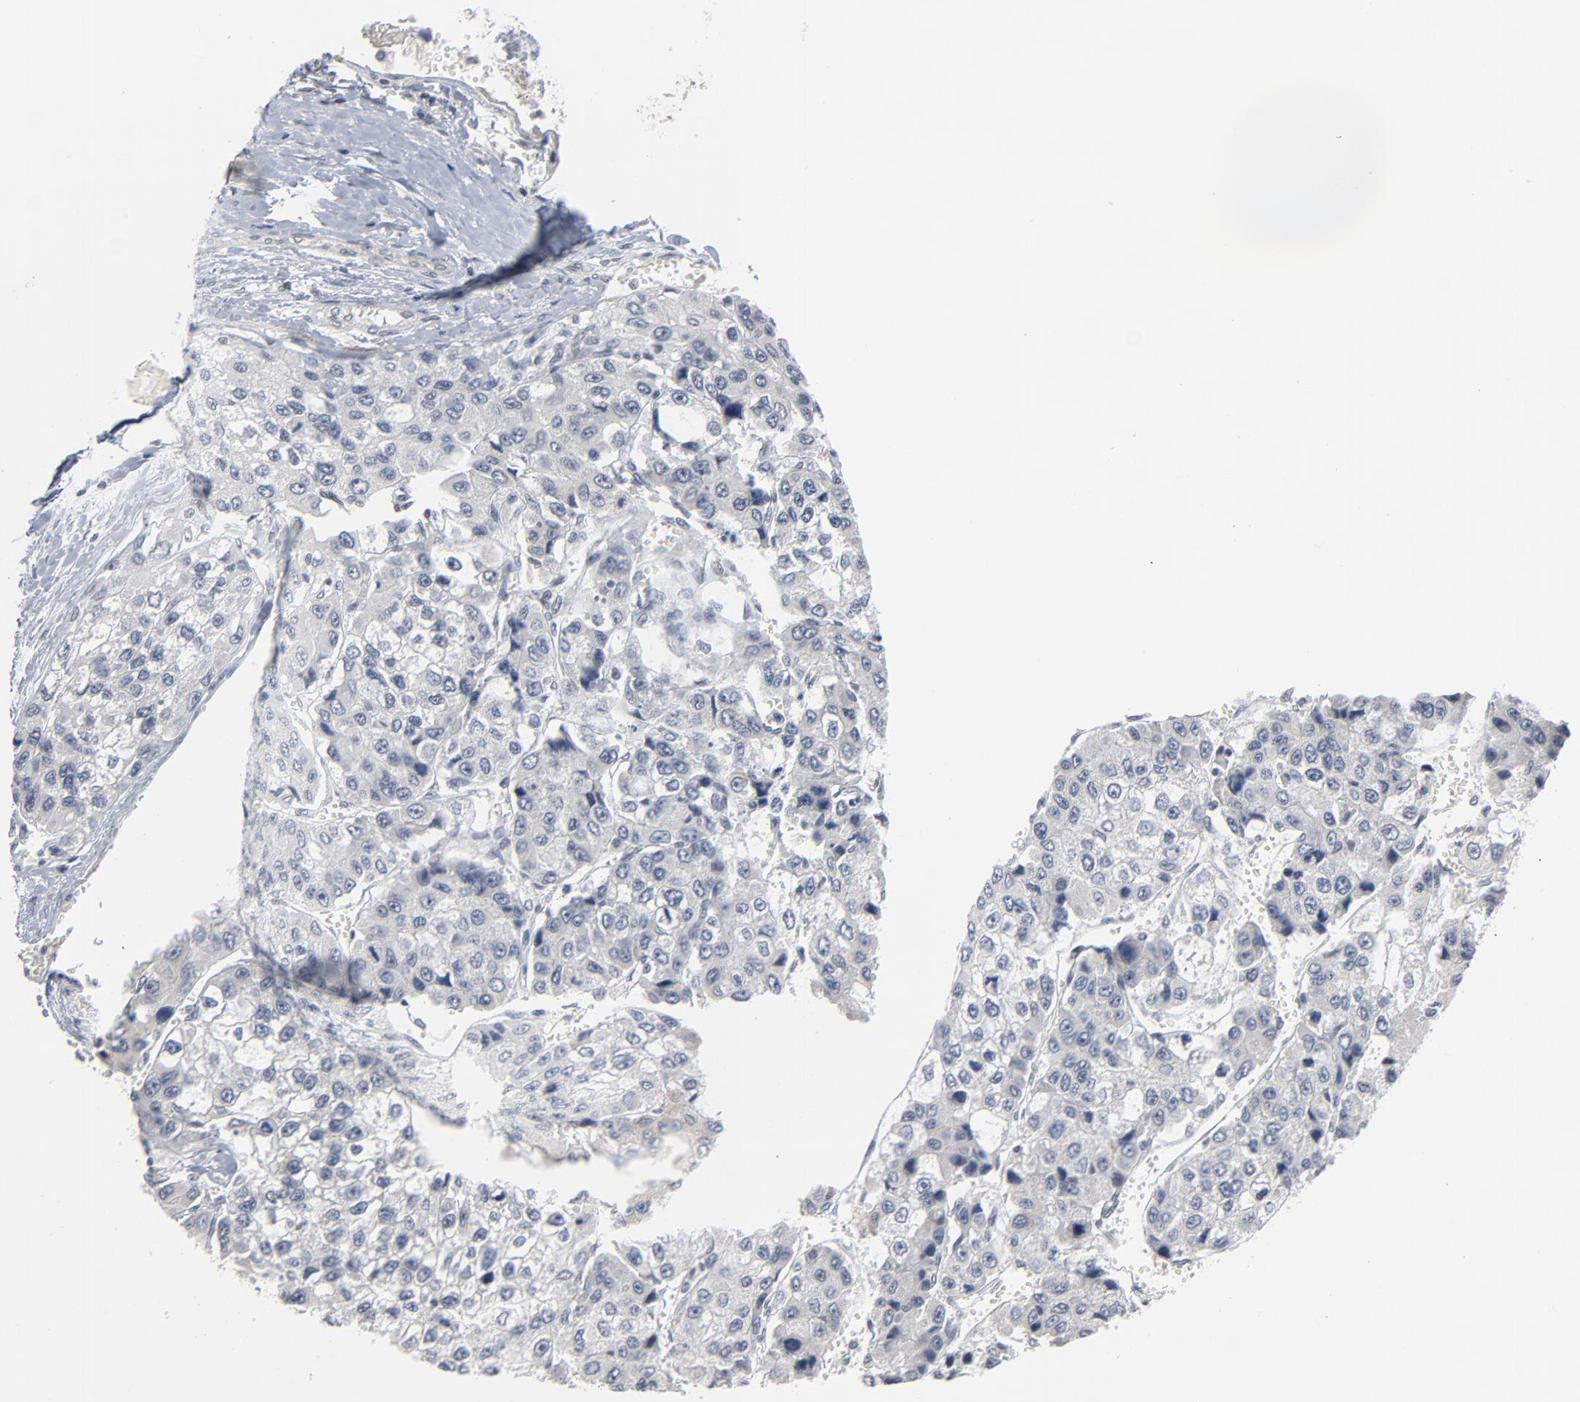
{"staining": {"intensity": "negative", "quantity": "none", "location": "none"}, "tissue": "liver cancer", "cell_type": "Tumor cells", "image_type": "cancer", "snomed": [{"axis": "morphology", "description": "Carcinoma, Hepatocellular, NOS"}, {"axis": "topography", "description": "Liver"}], "caption": "Immunohistochemistry photomicrograph of neoplastic tissue: hepatocellular carcinoma (liver) stained with DAB (3,3'-diaminobenzidine) shows no significant protein staining in tumor cells. Brightfield microscopy of IHC stained with DAB (brown) and hematoxylin (blue), captured at high magnification.", "gene": "ITPR3", "patient": {"sex": "female", "age": 66}}